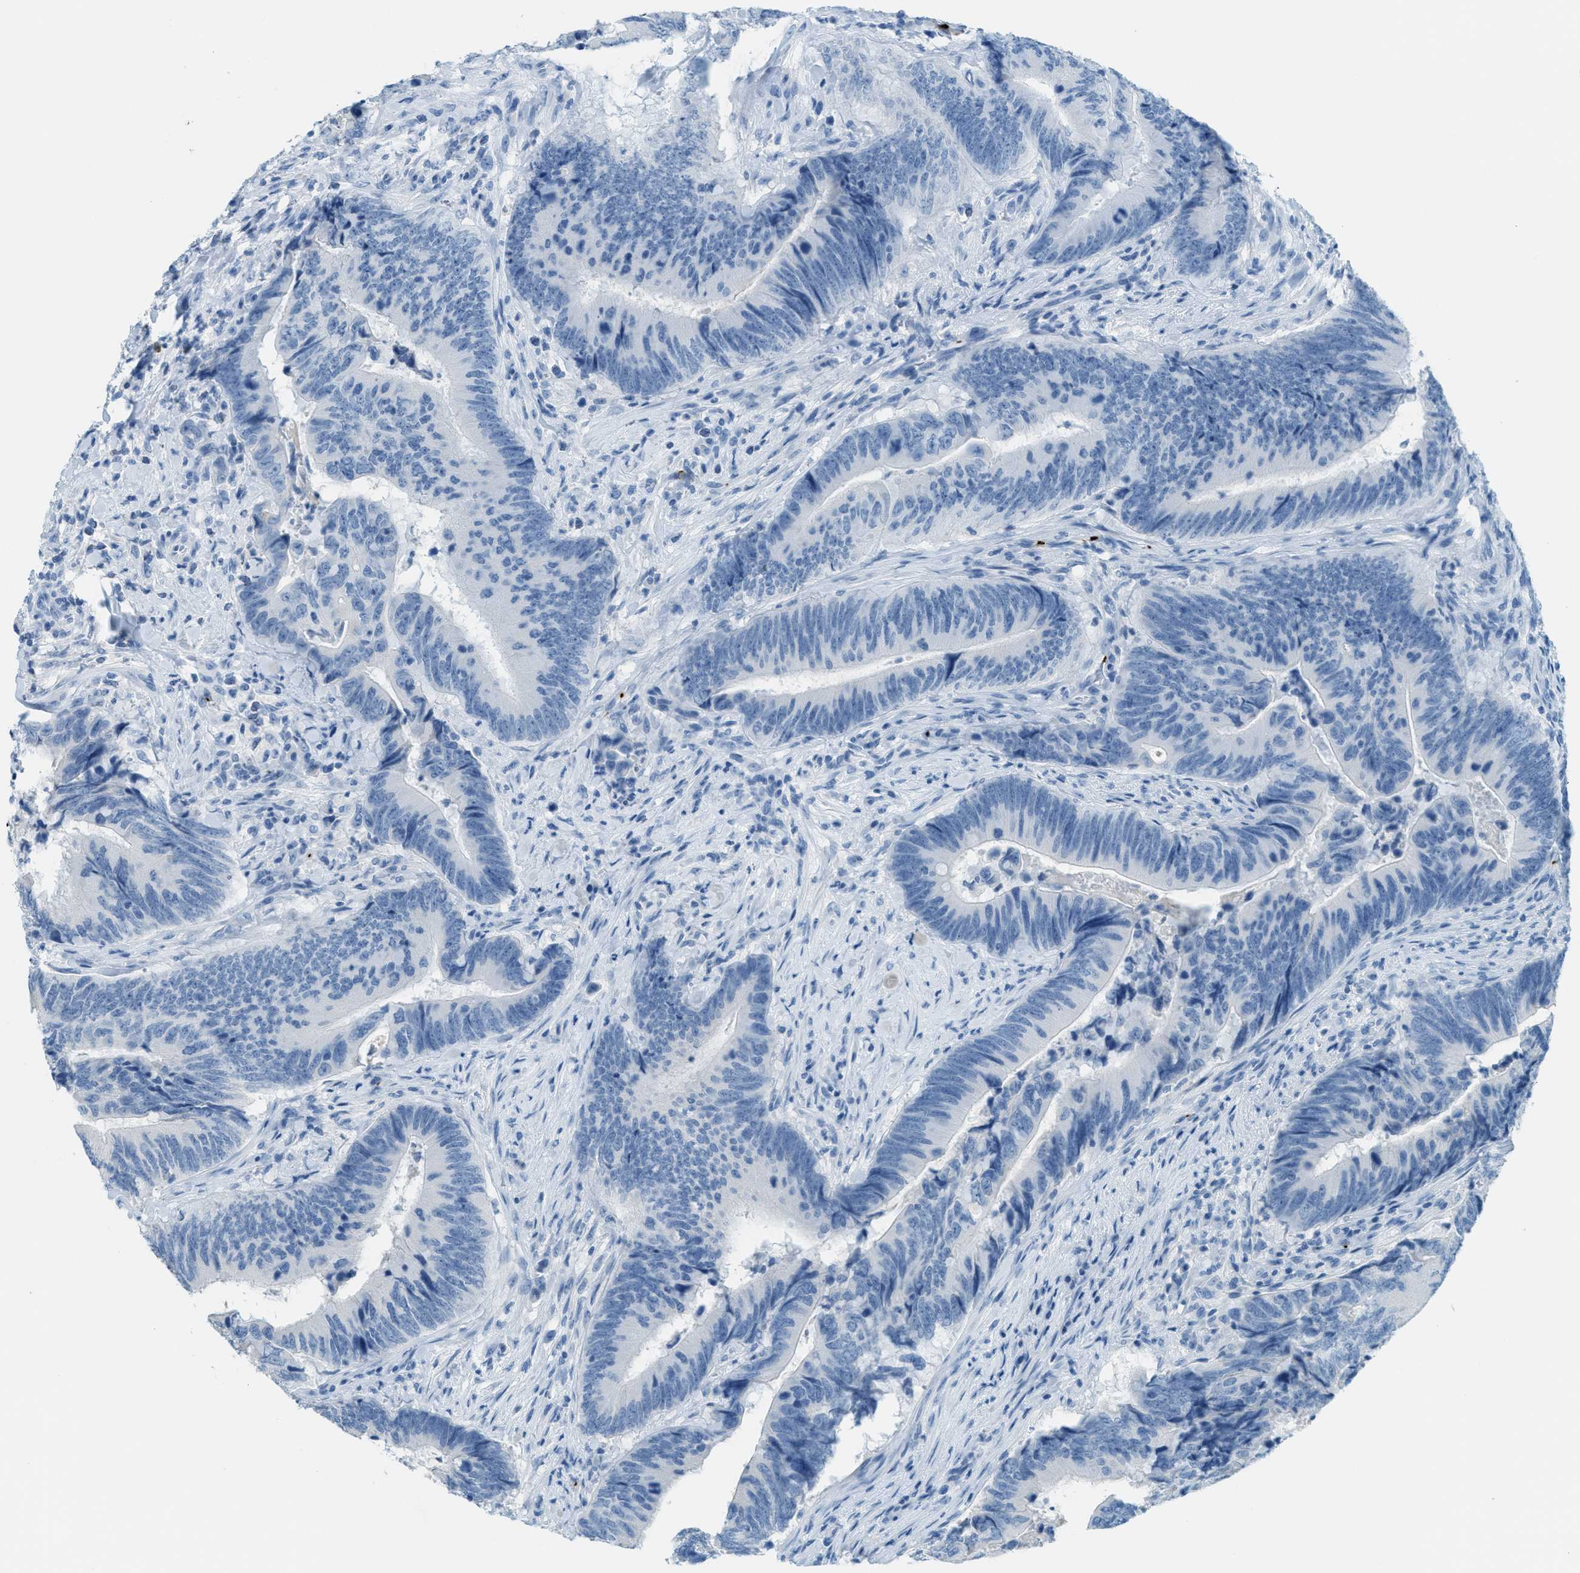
{"staining": {"intensity": "negative", "quantity": "none", "location": "none"}, "tissue": "colorectal cancer", "cell_type": "Tumor cells", "image_type": "cancer", "snomed": [{"axis": "morphology", "description": "Normal tissue, NOS"}, {"axis": "morphology", "description": "Adenocarcinoma, NOS"}, {"axis": "topography", "description": "Colon"}], "caption": "Image shows no significant protein positivity in tumor cells of adenocarcinoma (colorectal).", "gene": "PPBP", "patient": {"sex": "male", "age": 56}}